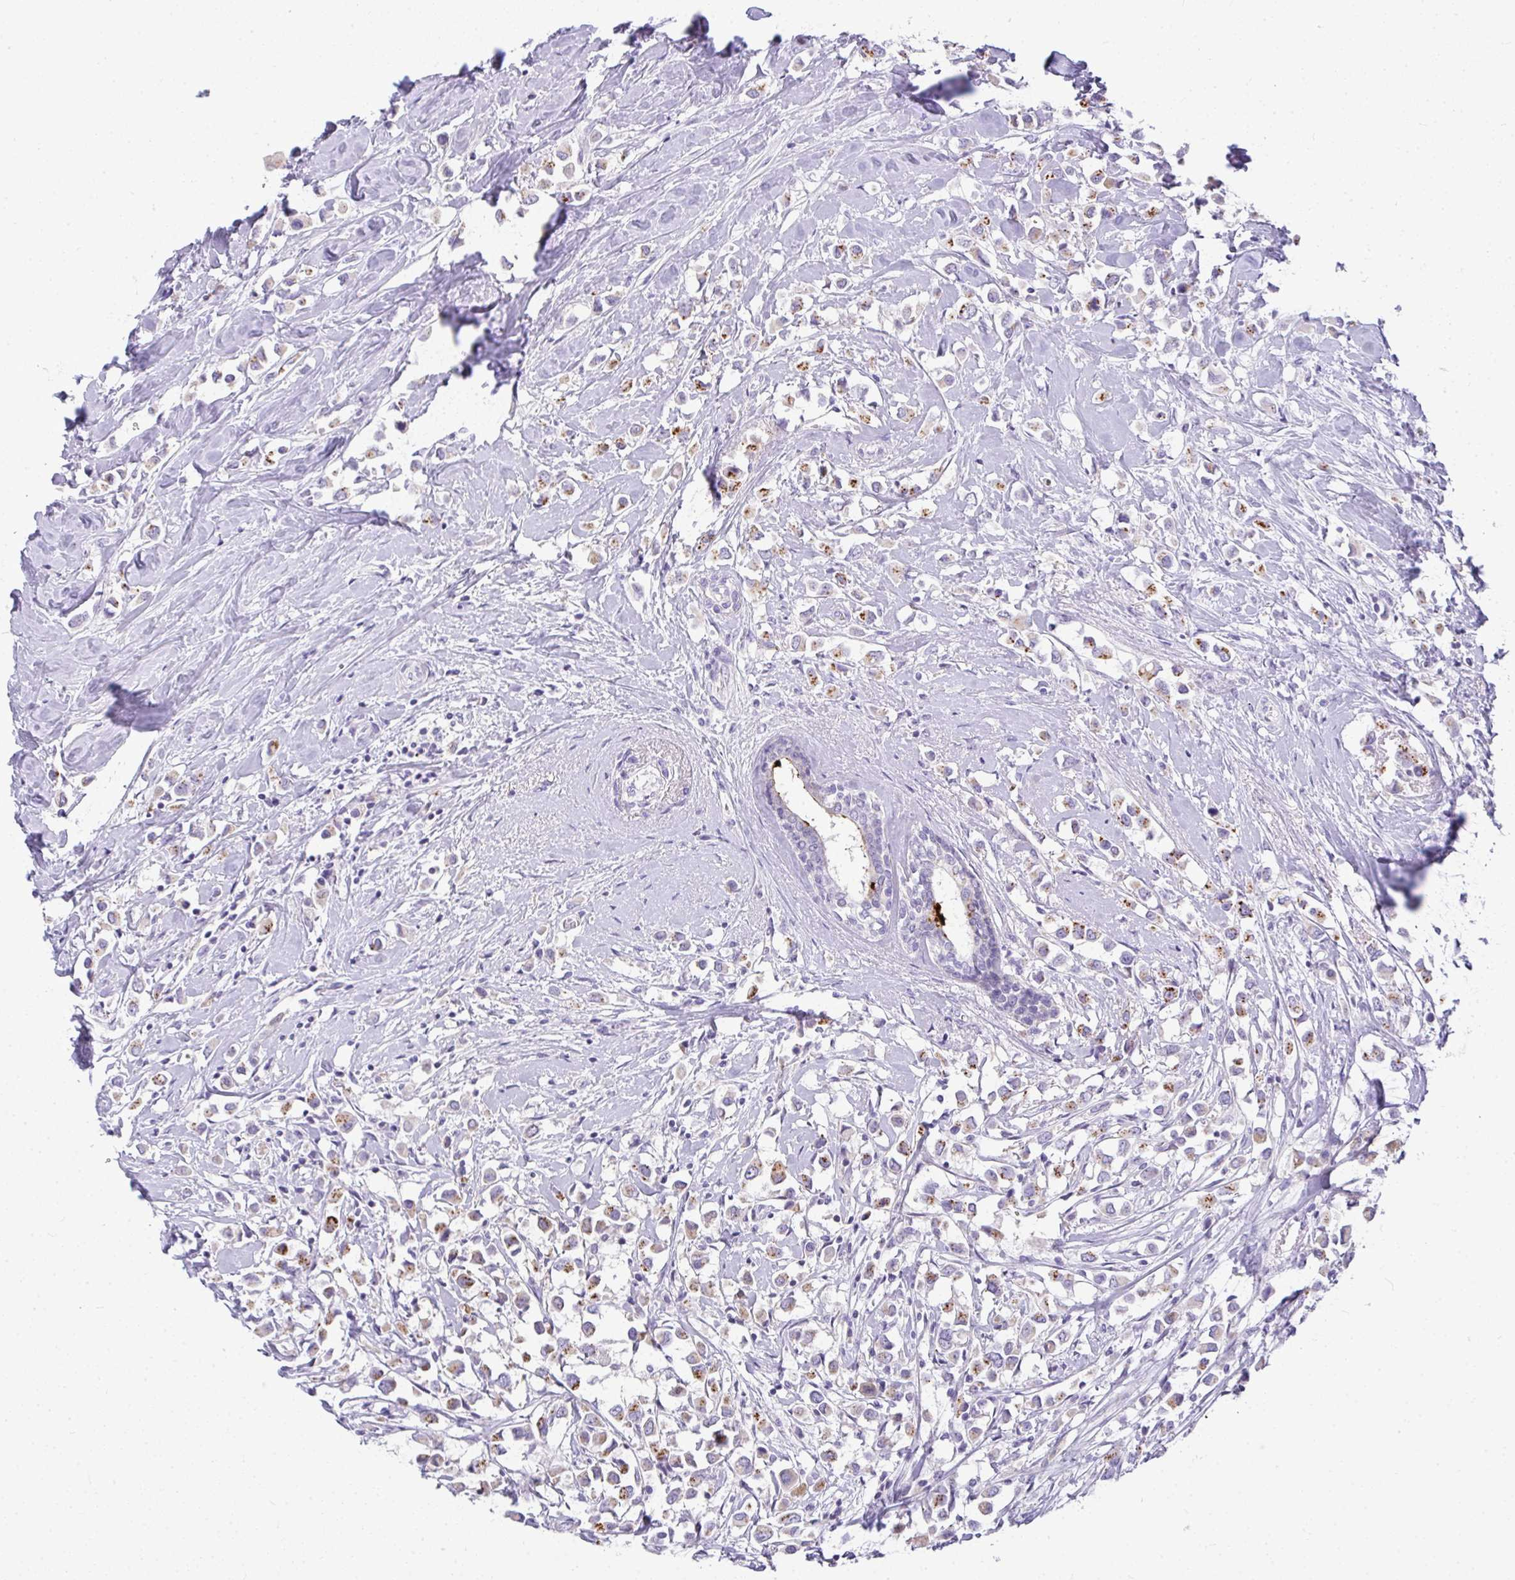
{"staining": {"intensity": "moderate", "quantity": ">75%", "location": "cytoplasmic/membranous"}, "tissue": "breast cancer", "cell_type": "Tumor cells", "image_type": "cancer", "snomed": [{"axis": "morphology", "description": "Duct carcinoma"}, {"axis": "topography", "description": "Breast"}], "caption": "Breast cancer stained with immunohistochemistry (IHC) exhibits moderate cytoplasmic/membranous staining in about >75% of tumor cells. The staining is performed using DAB brown chromogen to label protein expression. The nuclei are counter-stained blue using hematoxylin.", "gene": "LIPE", "patient": {"sex": "female", "age": 61}}